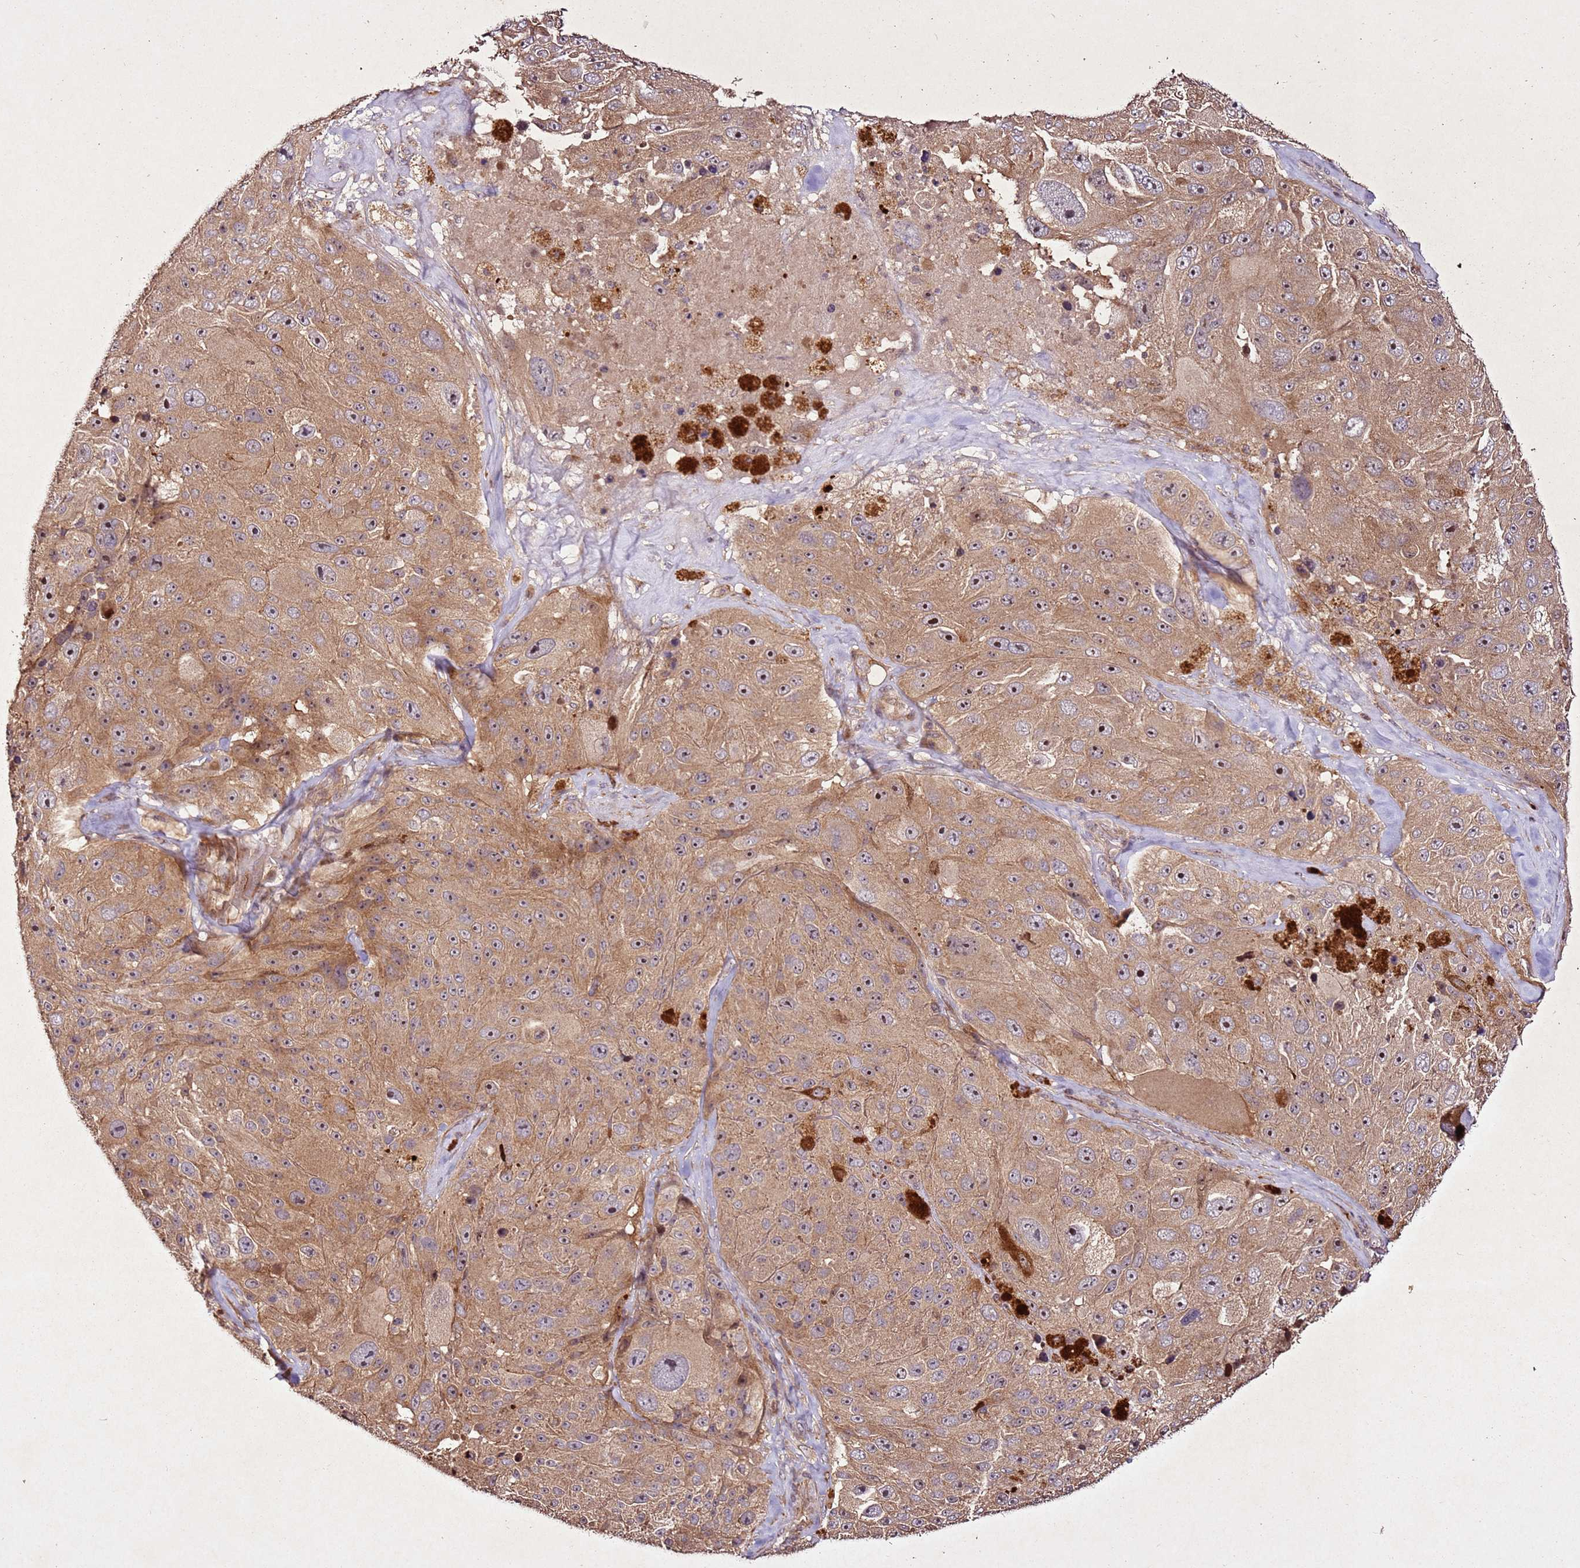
{"staining": {"intensity": "moderate", "quantity": ">75%", "location": "cytoplasmic/membranous"}, "tissue": "melanoma", "cell_type": "Tumor cells", "image_type": "cancer", "snomed": [{"axis": "morphology", "description": "Malignant melanoma, Metastatic site"}, {"axis": "topography", "description": "Lymph node"}], "caption": "Tumor cells exhibit medium levels of moderate cytoplasmic/membranous positivity in about >75% of cells in human malignant melanoma (metastatic site).", "gene": "PTMA", "patient": {"sex": "male", "age": 62}}